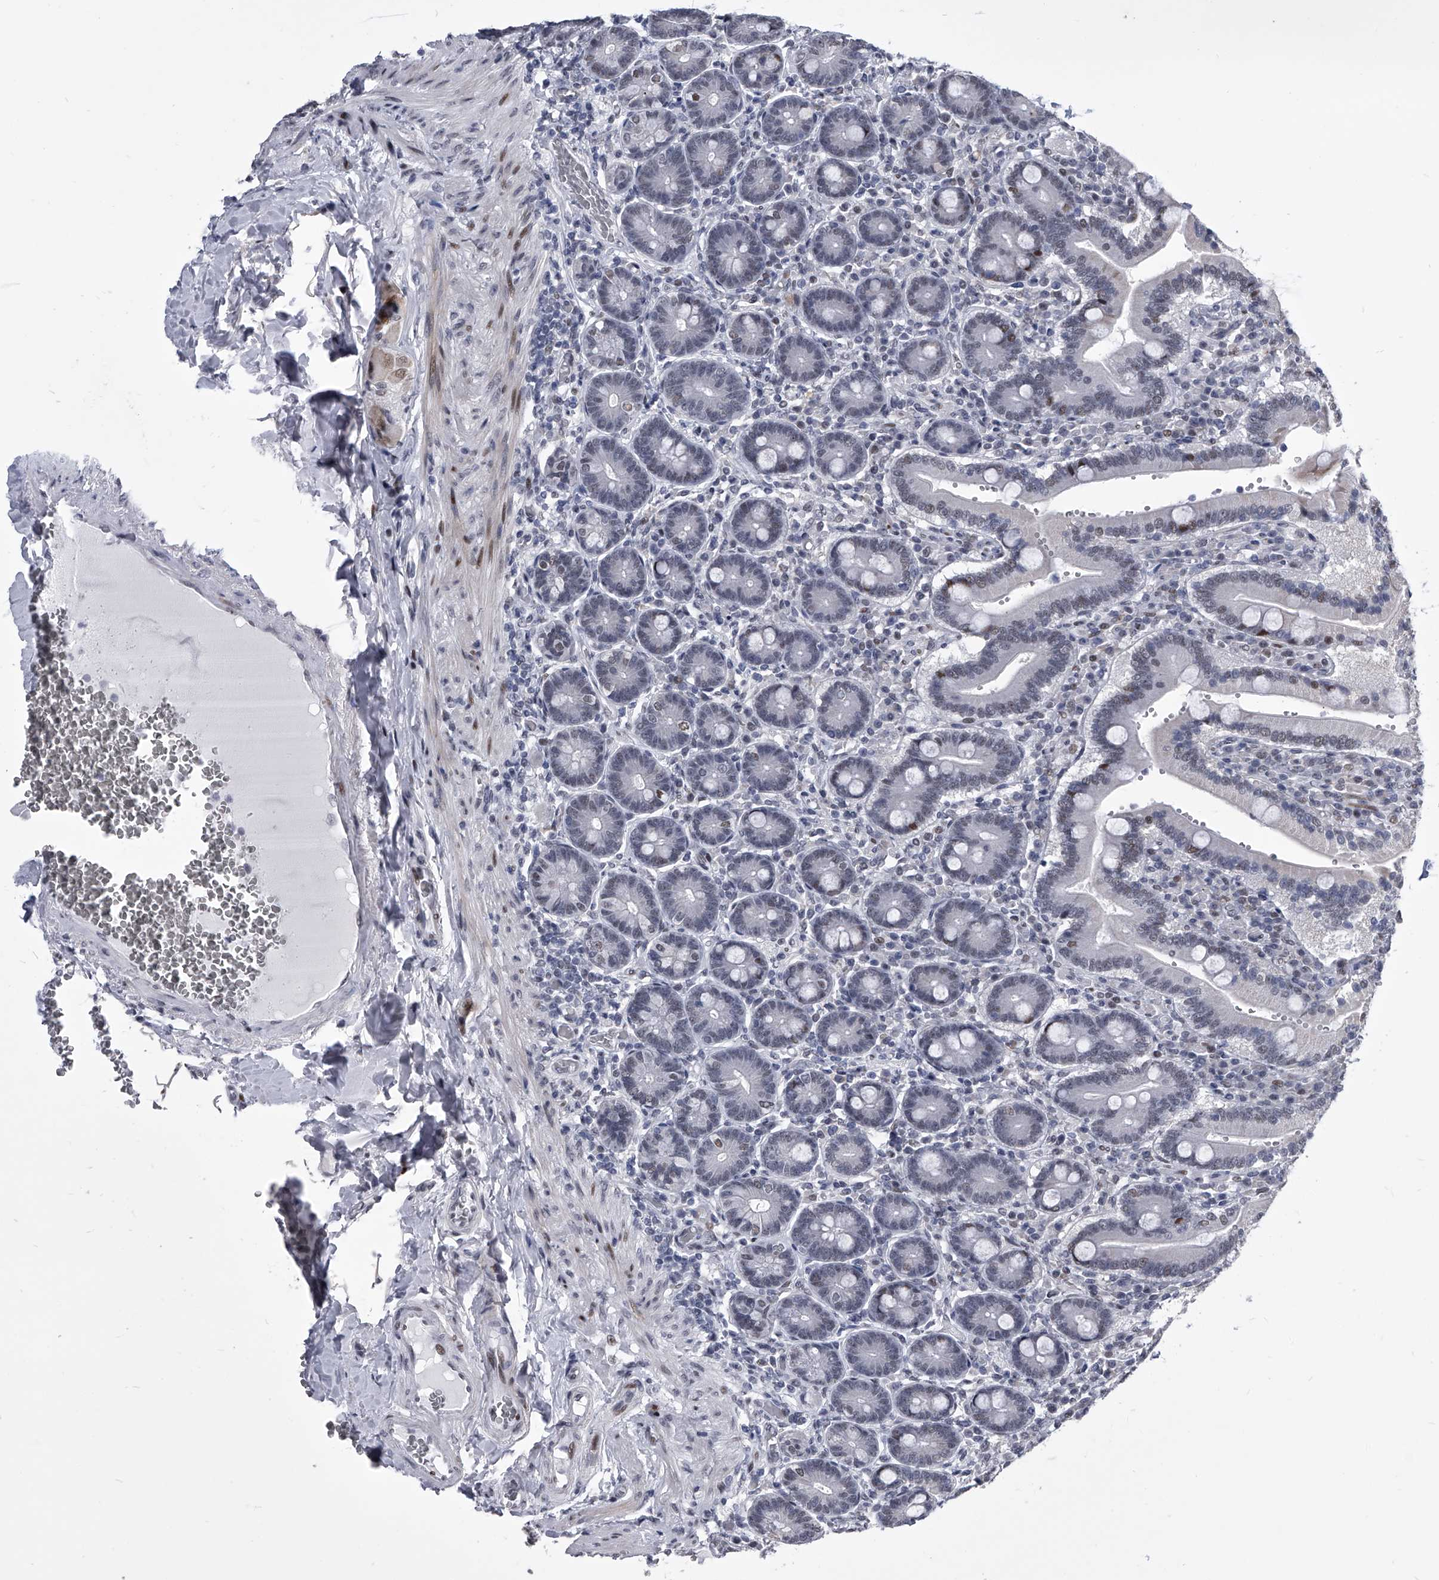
{"staining": {"intensity": "strong", "quantity": "25%-75%", "location": "nuclear"}, "tissue": "duodenum", "cell_type": "Glandular cells", "image_type": "normal", "snomed": [{"axis": "morphology", "description": "Normal tissue, NOS"}, {"axis": "topography", "description": "Duodenum"}], "caption": "This image shows immunohistochemistry (IHC) staining of unremarkable duodenum, with high strong nuclear expression in about 25%-75% of glandular cells.", "gene": "CMTR1", "patient": {"sex": "female", "age": 62}}